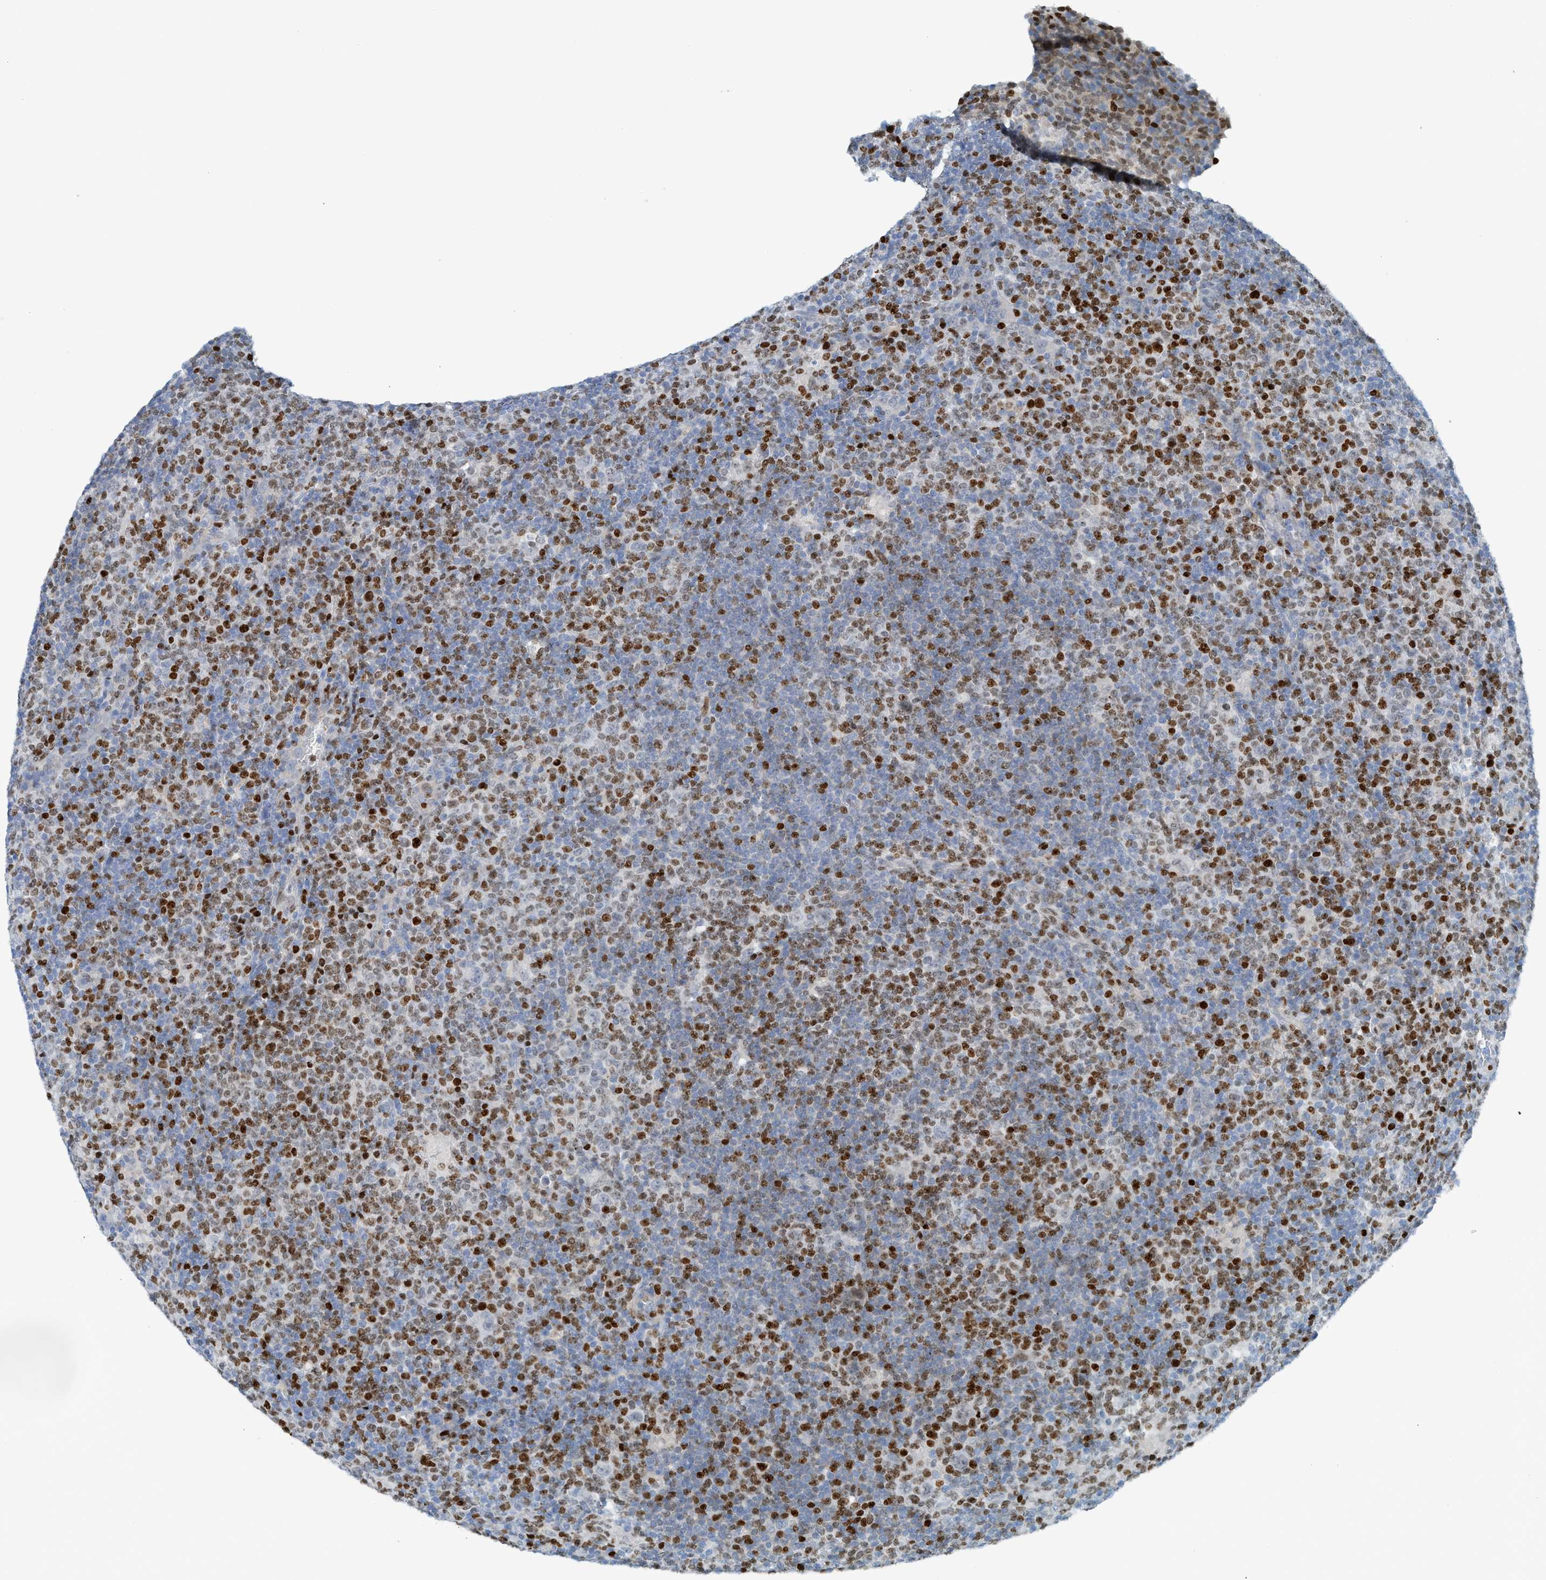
{"staining": {"intensity": "negative", "quantity": "none", "location": "none"}, "tissue": "lymphoma", "cell_type": "Tumor cells", "image_type": "cancer", "snomed": [{"axis": "morphology", "description": "Hodgkin's disease, NOS"}, {"axis": "topography", "description": "Lymph node"}], "caption": "The photomicrograph reveals no staining of tumor cells in Hodgkin's disease.", "gene": "SH3D19", "patient": {"sex": "female", "age": 57}}